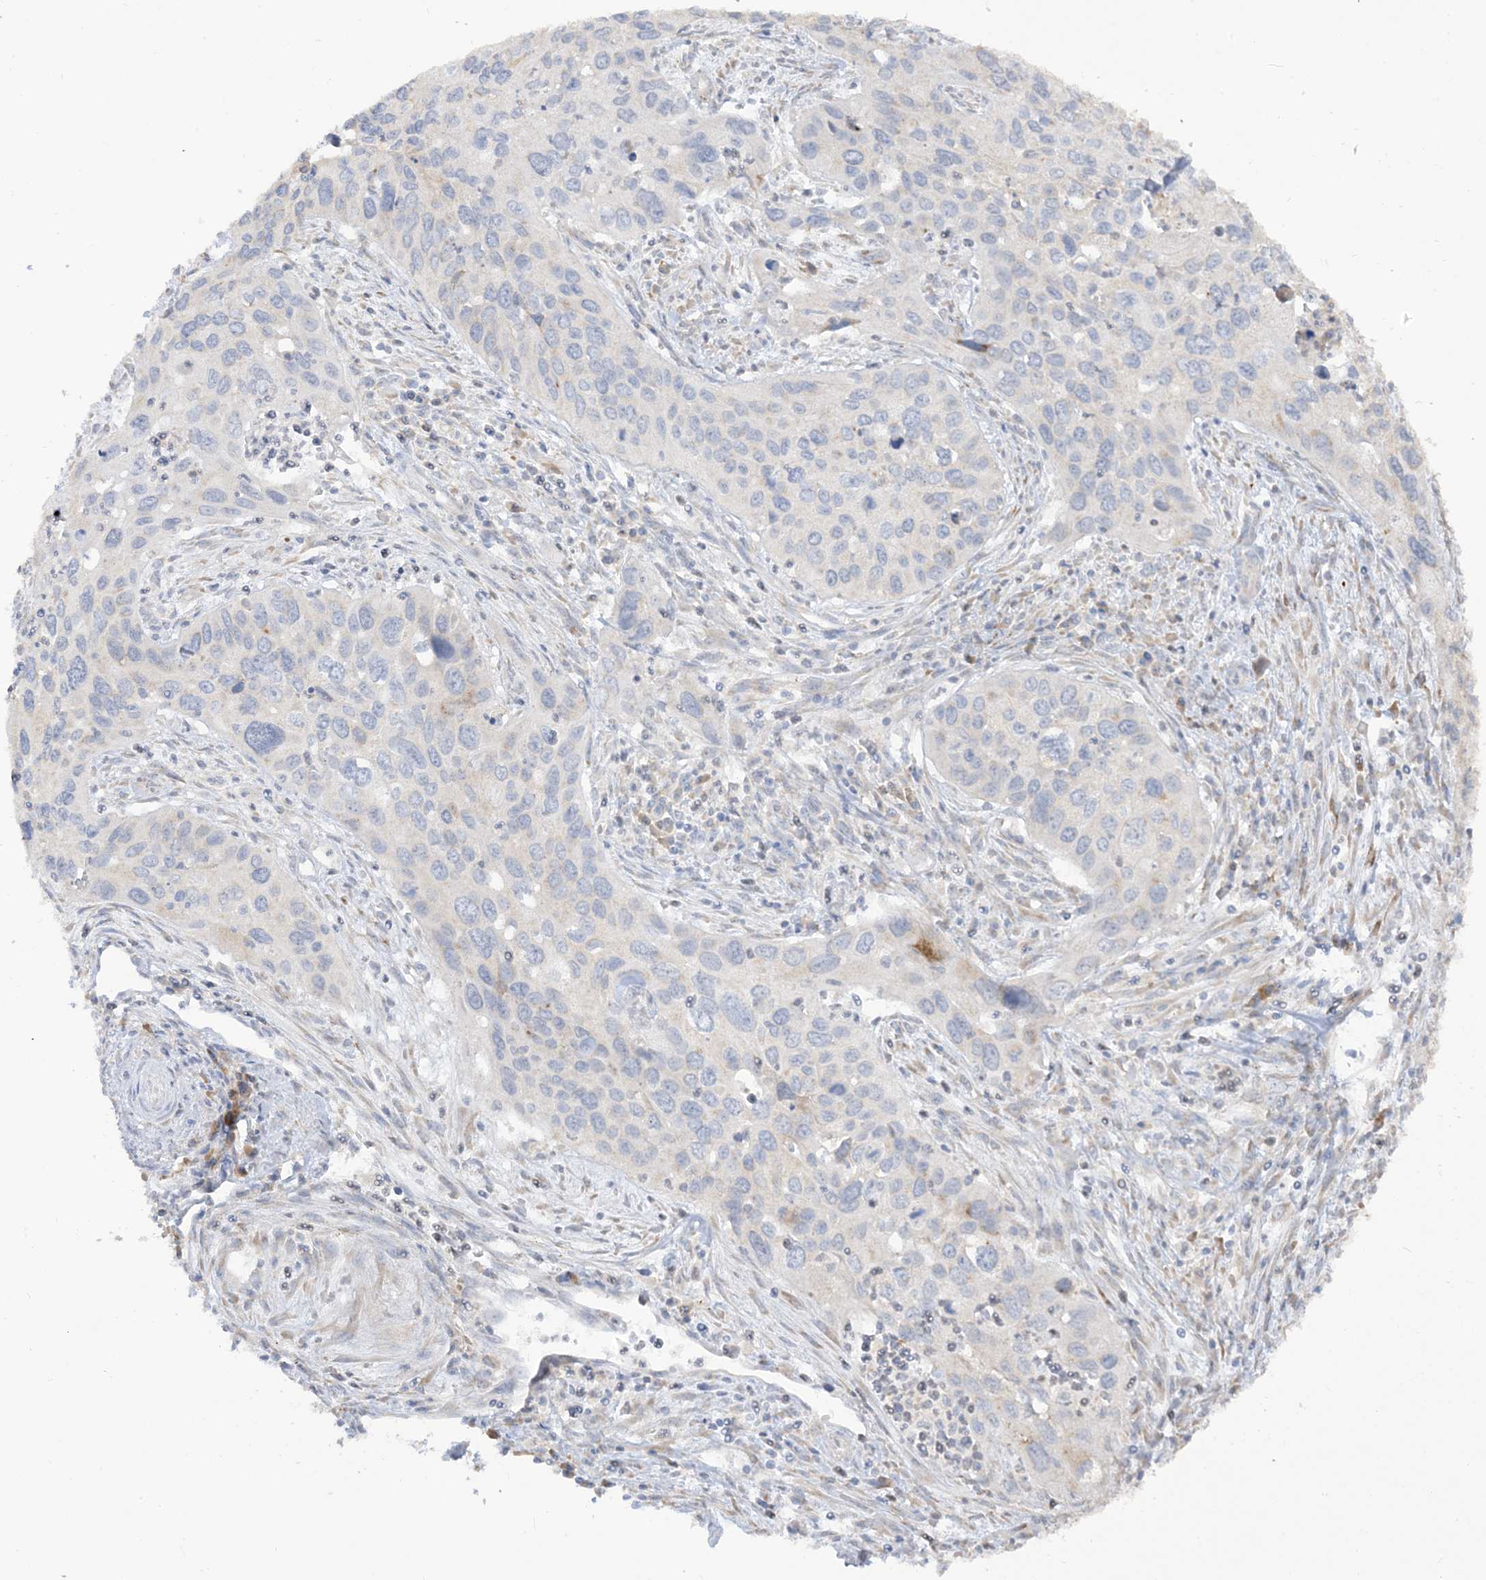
{"staining": {"intensity": "negative", "quantity": "none", "location": "none"}, "tissue": "cervical cancer", "cell_type": "Tumor cells", "image_type": "cancer", "snomed": [{"axis": "morphology", "description": "Squamous cell carcinoma, NOS"}, {"axis": "topography", "description": "Cervix"}], "caption": "DAB (3,3'-diaminobenzidine) immunohistochemical staining of human cervical squamous cell carcinoma shows no significant staining in tumor cells.", "gene": "LOXL3", "patient": {"sex": "female", "age": 55}}